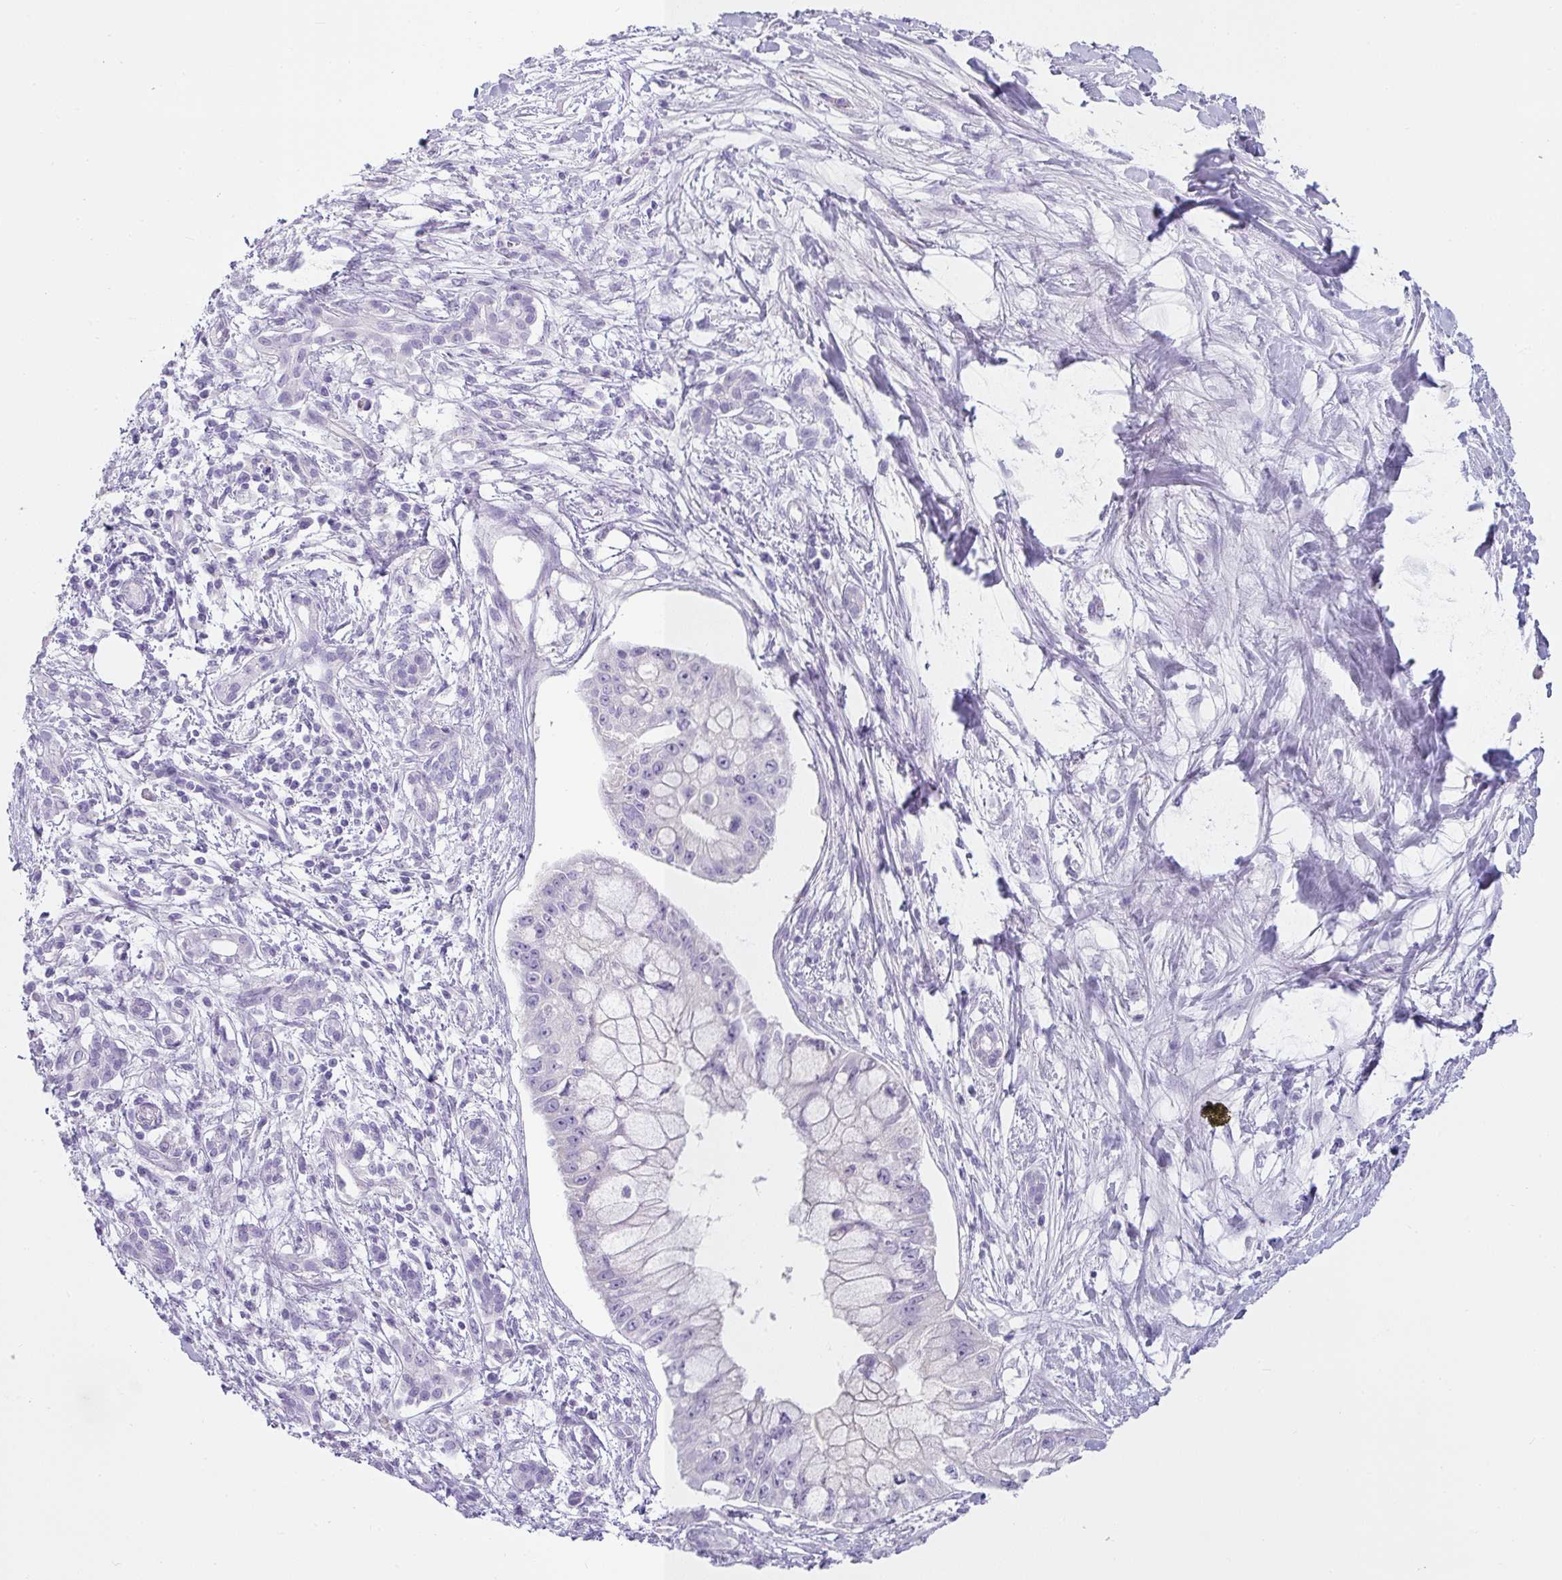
{"staining": {"intensity": "negative", "quantity": "none", "location": "none"}, "tissue": "pancreatic cancer", "cell_type": "Tumor cells", "image_type": "cancer", "snomed": [{"axis": "morphology", "description": "Adenocarcinoma, NOS"}, {"axis": "topography", "description": "Pancreas"}], "caption": "IHC histopathology image of human pancreatic cancer stained for a protein (brown), which displays no expression in tumor cells.", "gene": "VCY1B", "patient": {"sex": "male", "age": 48}}